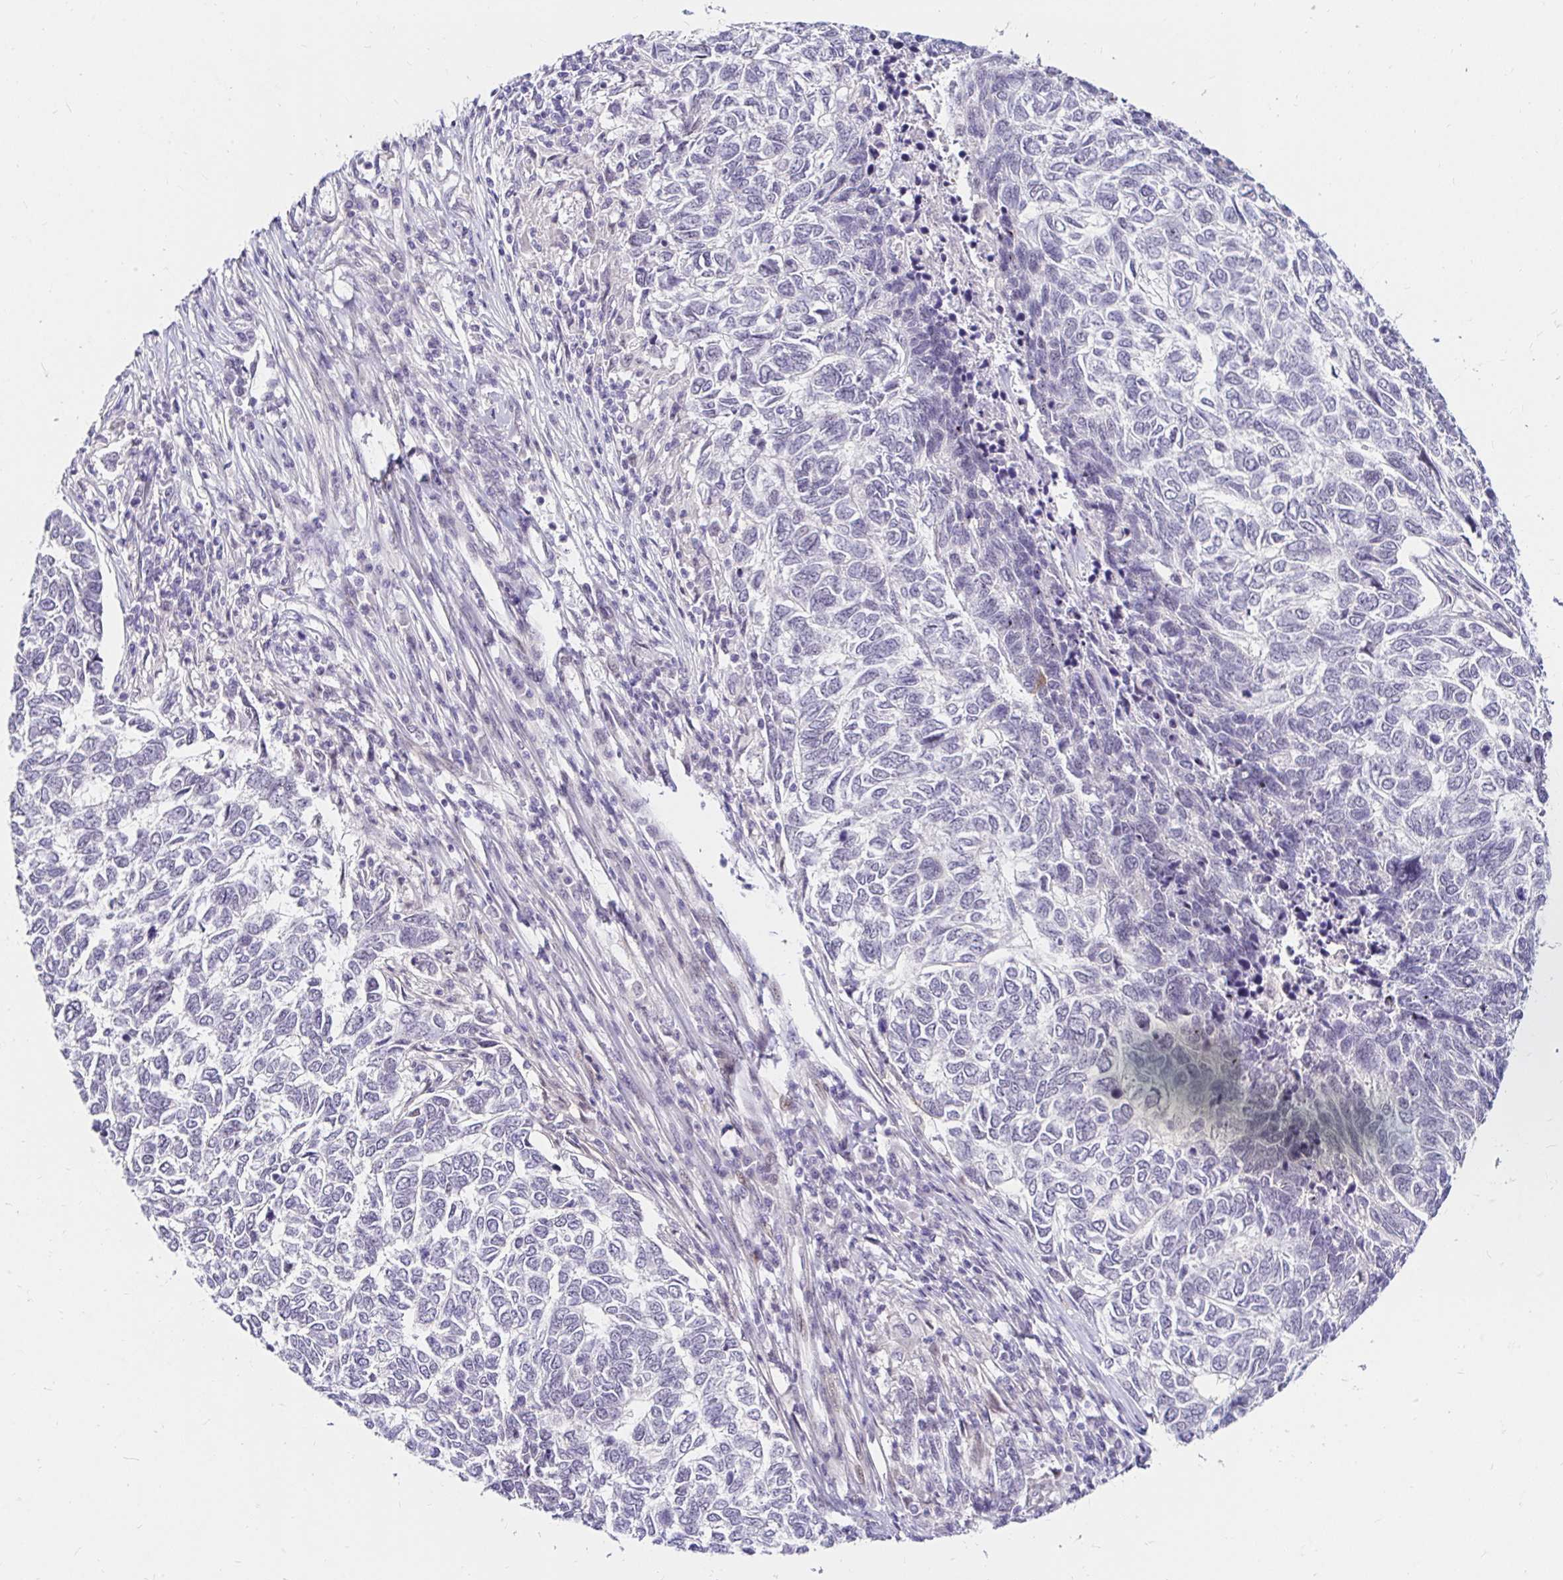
{"staining": {"intensity": "negative", "quantity": "none", "location": "none"}, "tissue": "skin cancer", "cell_type": "Tumor cells", "image_type": "cancer", "snomed": [{"axis": "morphology", "description": "Basal cell carcinoma"}, {"axis": "topography", "description": "Skin"}], "caption": "Immunohistochemistry micrograph of neoplastic tissue: human skin cancer stained with DAB (3,3'-diaminobenzidine) reveals no significant protein positivity in tumor cells. (Stains: DAB (3,3'-diaminobenzidine) immunohistochemistry (IHC) with hematoxylin counter stain, Microscopy: brightfield microscopy at high magnification).", "gene": "GUCY1A1", "patient": {"sex": "female", "age": 65}}